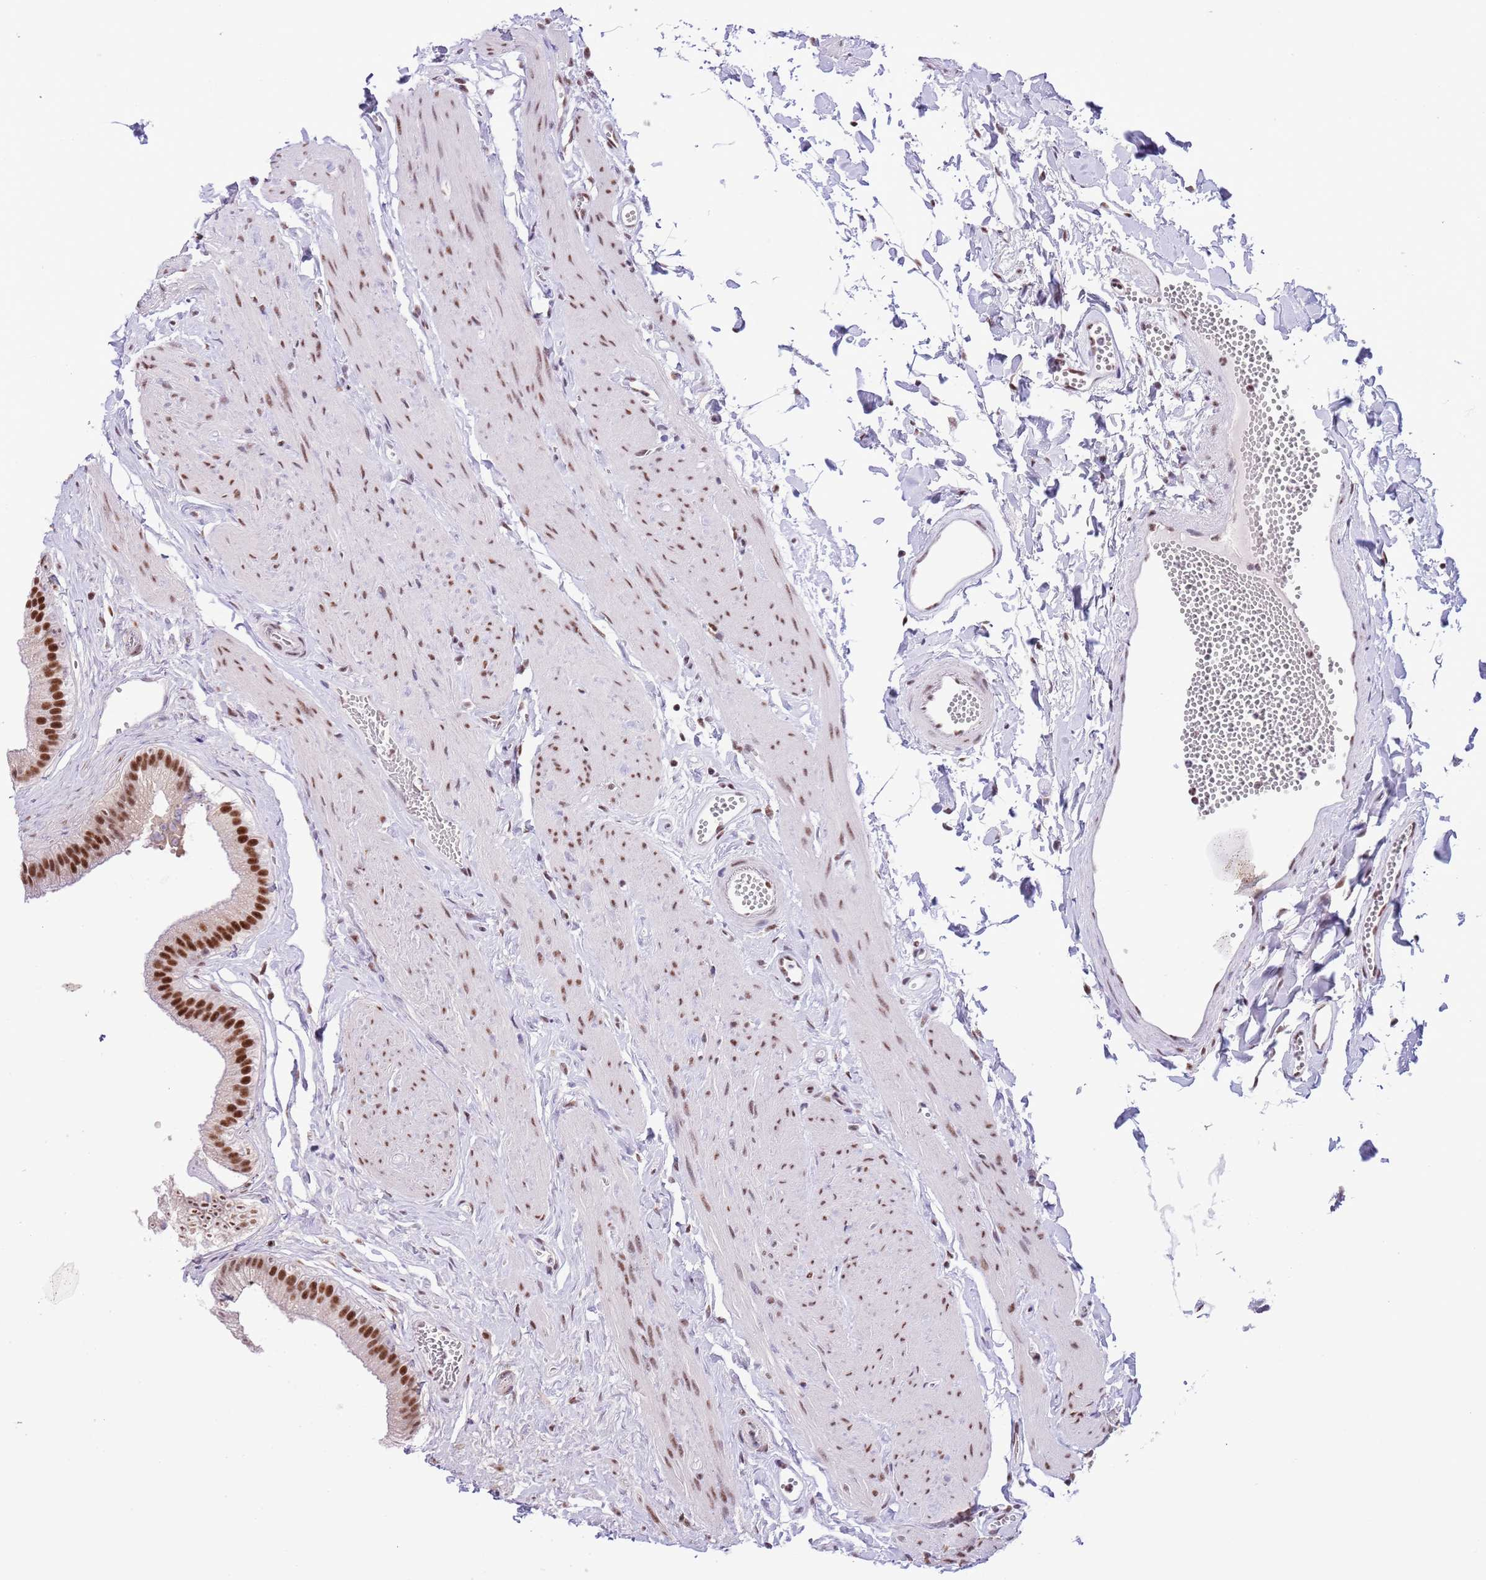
{"staining": {"intensity": "strong", "quantity": ">75%", "location": "nuclear"}, "tissue": "gallbladder", "cell_type": "Glandular cells", "image_type": "normal", "snomed": [{"axis": "morphology", "description": "Normal tissue, NOS"}, {"axis": "topography", "description": "Gallbladder"}], "caption": "Immunohistochemical staining of normal human gallbladder shows strong nuclear protein staining in about >75% of glandular cells. The protein of interest is shown in brown color, while the nuclei are stained blue.", "gene": "SF3A2", "patient": {"sex": "female", "age": 54}}